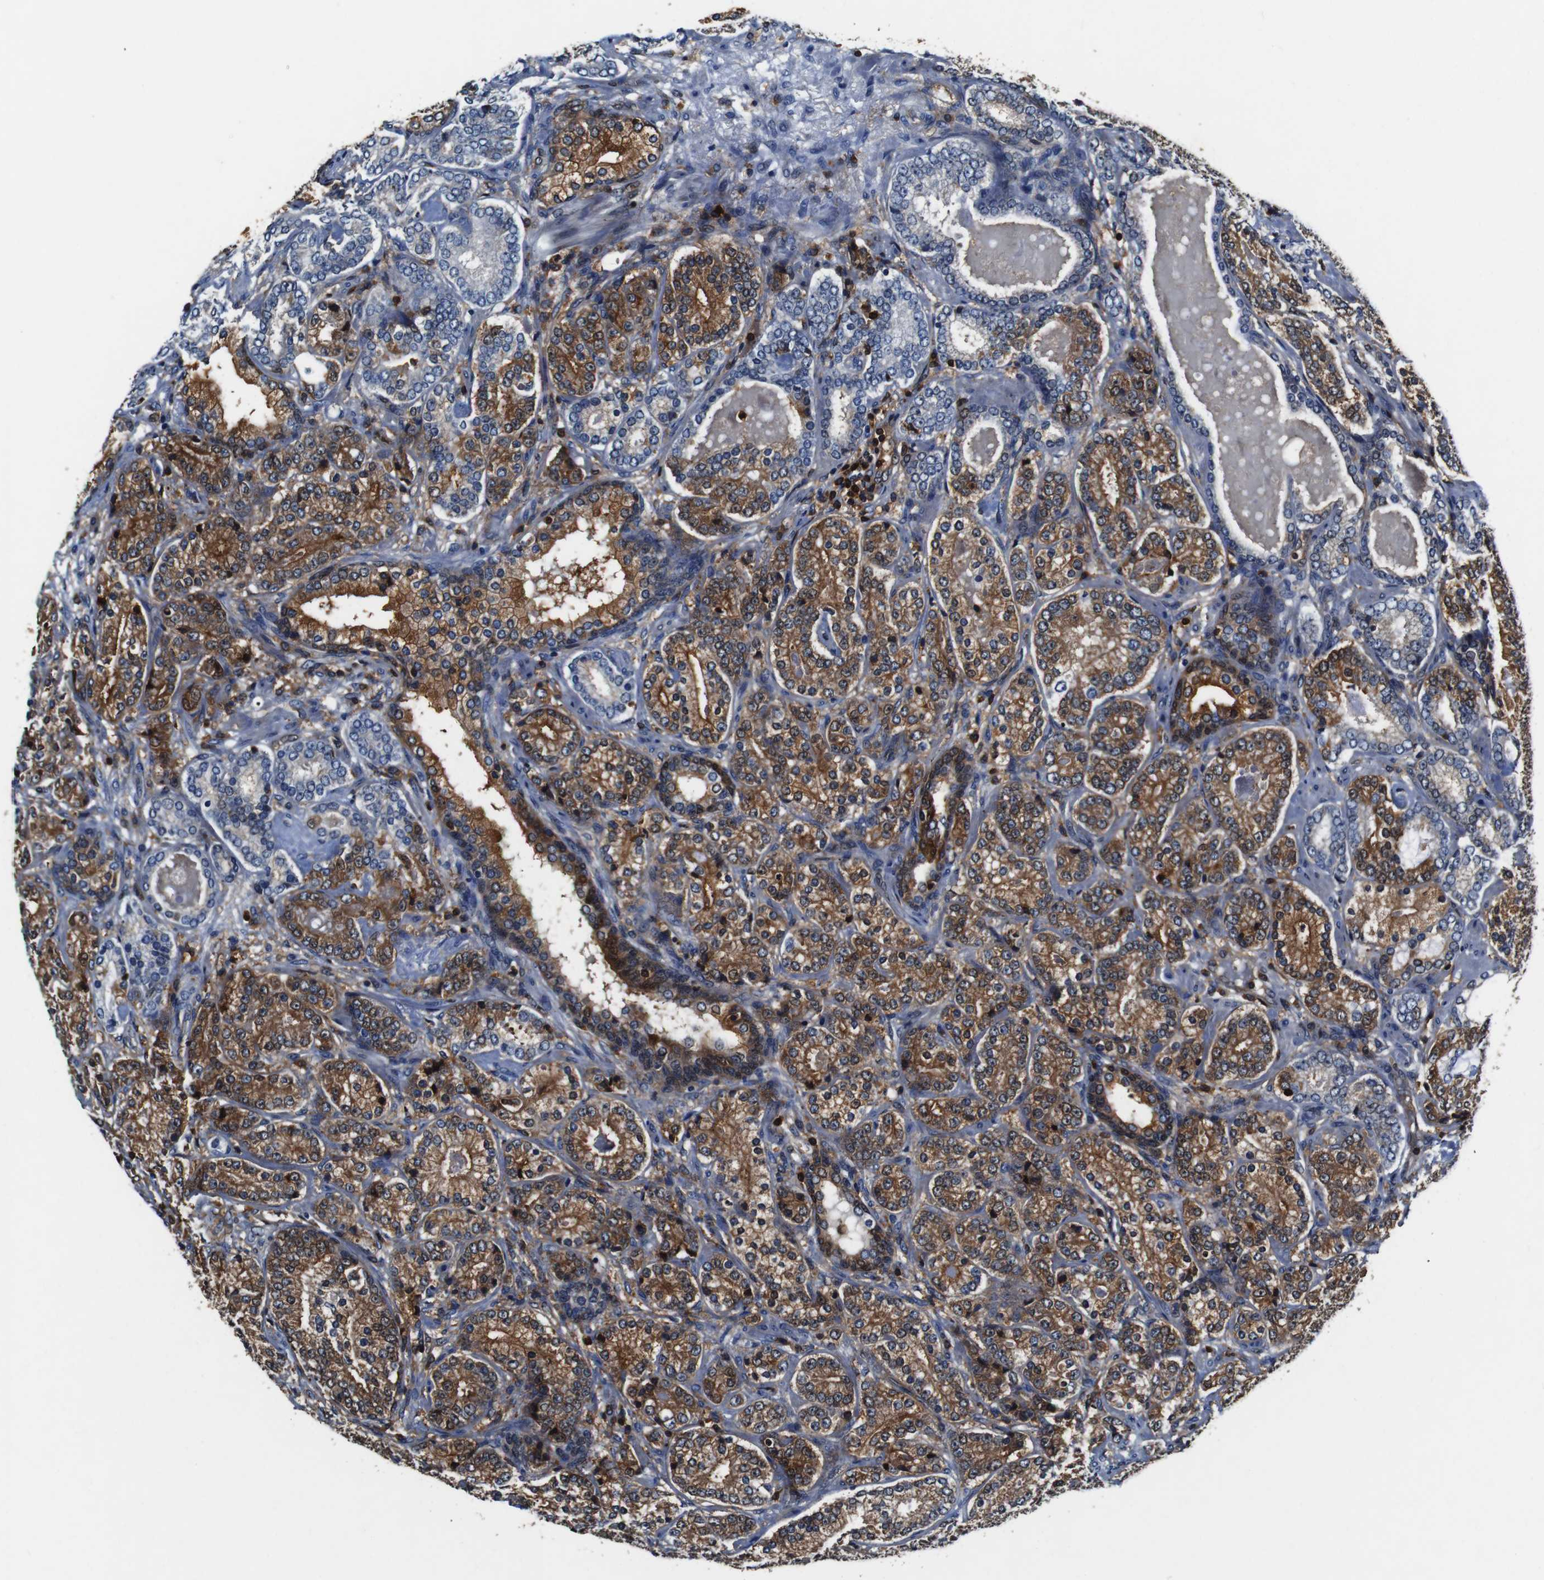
{"staining": {"intensity": "moderate", "quantity": ">75%", "location": "cytoplasmic/membranous,nuclear"}, "tissue": "prostate cancer", "cell_type": "Tumor cells", "image_type": "cancer", "snomed": [{"axis": "morphology", "description": "Adenocarcinoma, High grade"}, {"axis": "topography", "description": "Prostate"}], "caption": "Approximately >75% of tumor cells in prostate adenocarcinoma (high-grade) exhibit moderate cytoplasmic/membranous and nuclear protein positivity as visualized by brown immunohistochemical staining.", "gene": "ANXA1", "patient": {"sex": "male", "age": 61}}